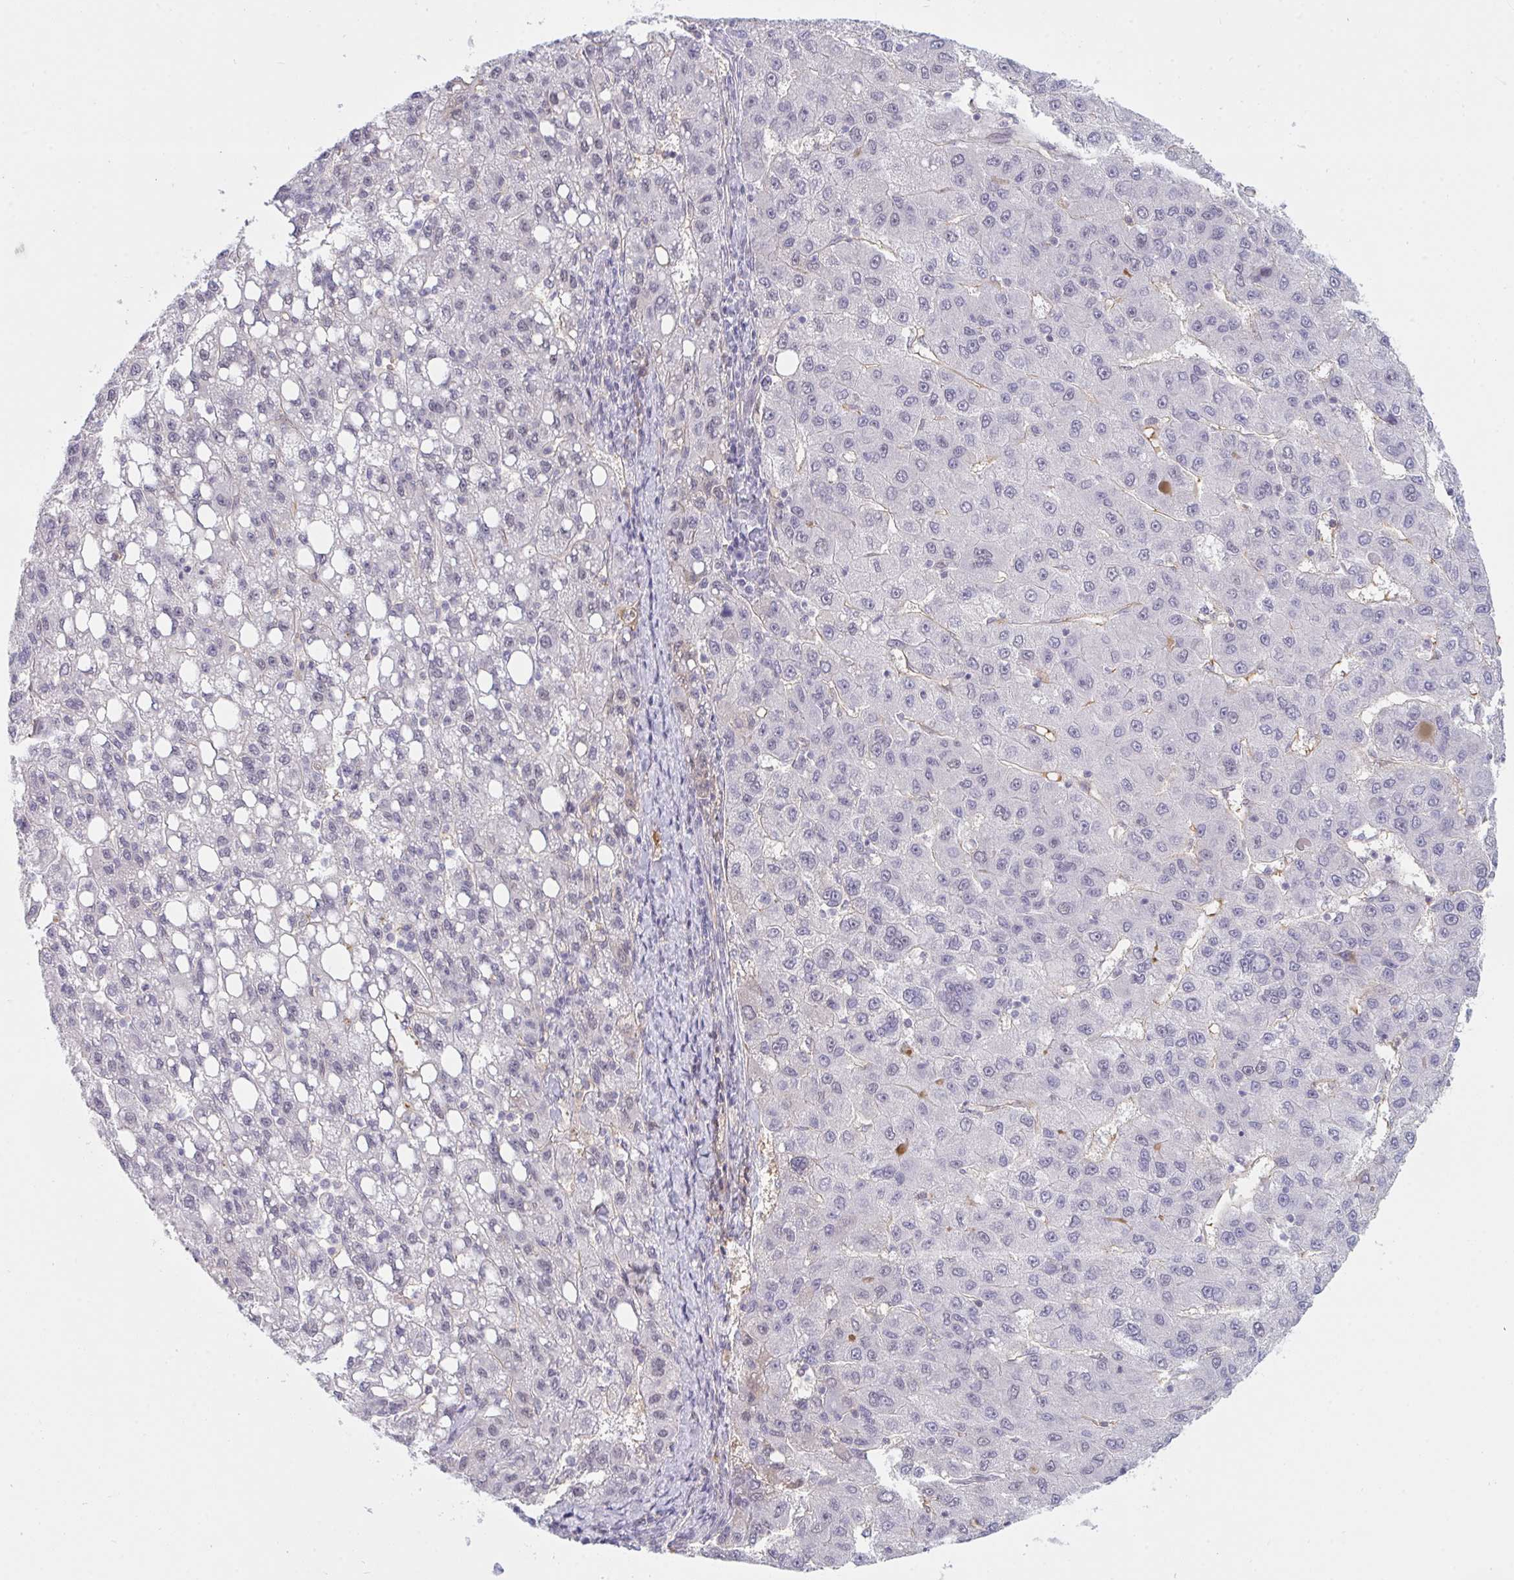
{"staining": {"intensity": "negative", "quantity": "none", "location": "none"}, "tissue": "liver cancer", "cell_type": "Tumor cells", "image_type": "cancer", "snomed": [{"axis": "morphology", "description": "Carcinoma, Hepatocellular, NOS"}, {"axis": "topography", "description": "Liver"}], "caption": "DAB immunohistochemical staining of liver hepatocellular carcinoma reveals no significant staining in tumor cells.", "gene": "DSCAML1", "patient": {"sex": "female", "age": 82}}